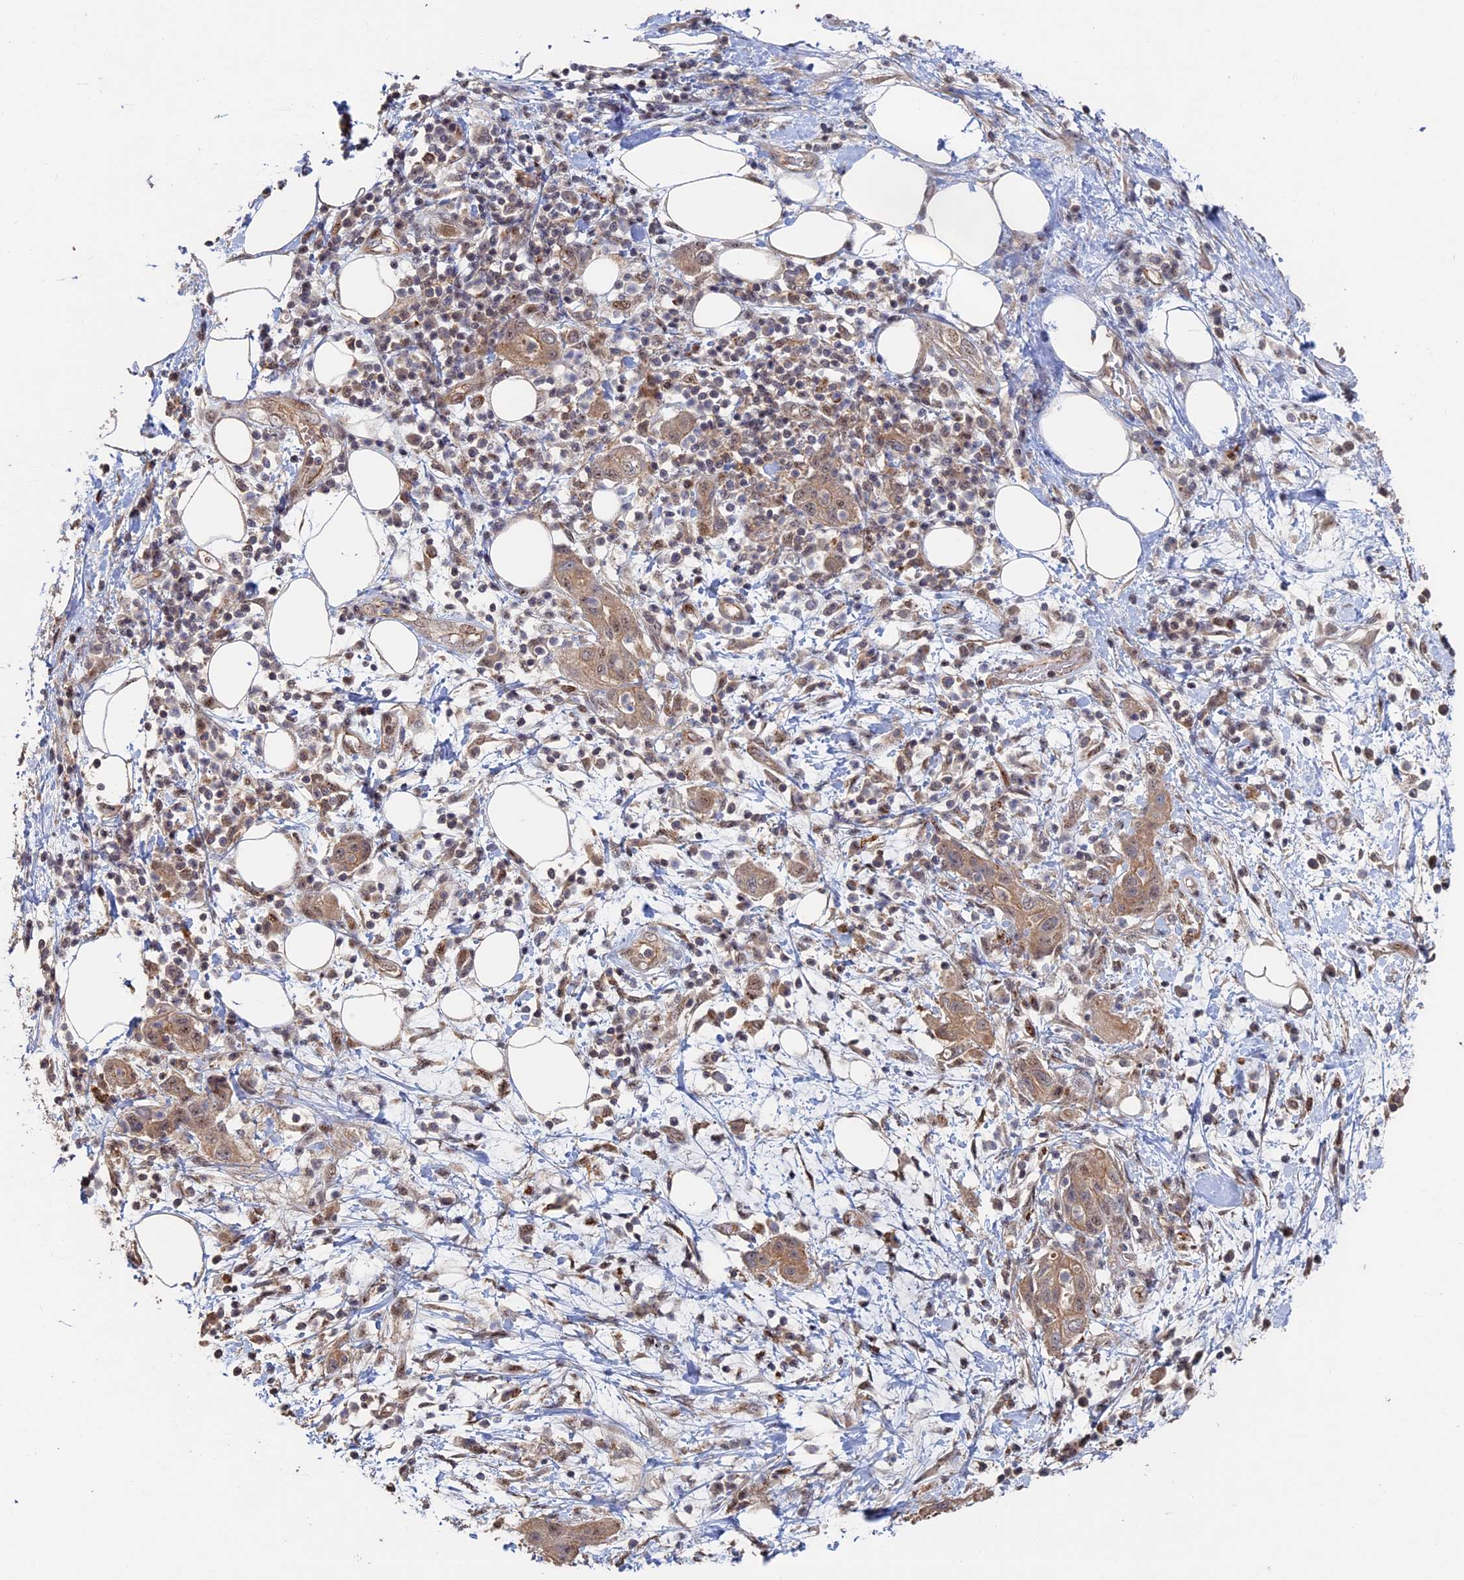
{"staining": {"intensity": "moderate", "quantity": ">75%", "location": "cytoplasmic/membranous"}, "tissue": "pancreatic cancer", "cell_type": "Tumor cells", "image_type": "cancer", "snomed": [{"axis": "morphology", "description": "Adenocarcinoma, NOS"}, {"axis": "topography", "description": "Pancreas"}], "caption": "This histopathology image reveals IHC staining of pancreatic adenocarcinoma, with medium moderate cytoplasmic/membranous staining in about >75% of tumor cells.", "gene": "KIAA1328", "patient": {"sex": "female", "age": 73}}